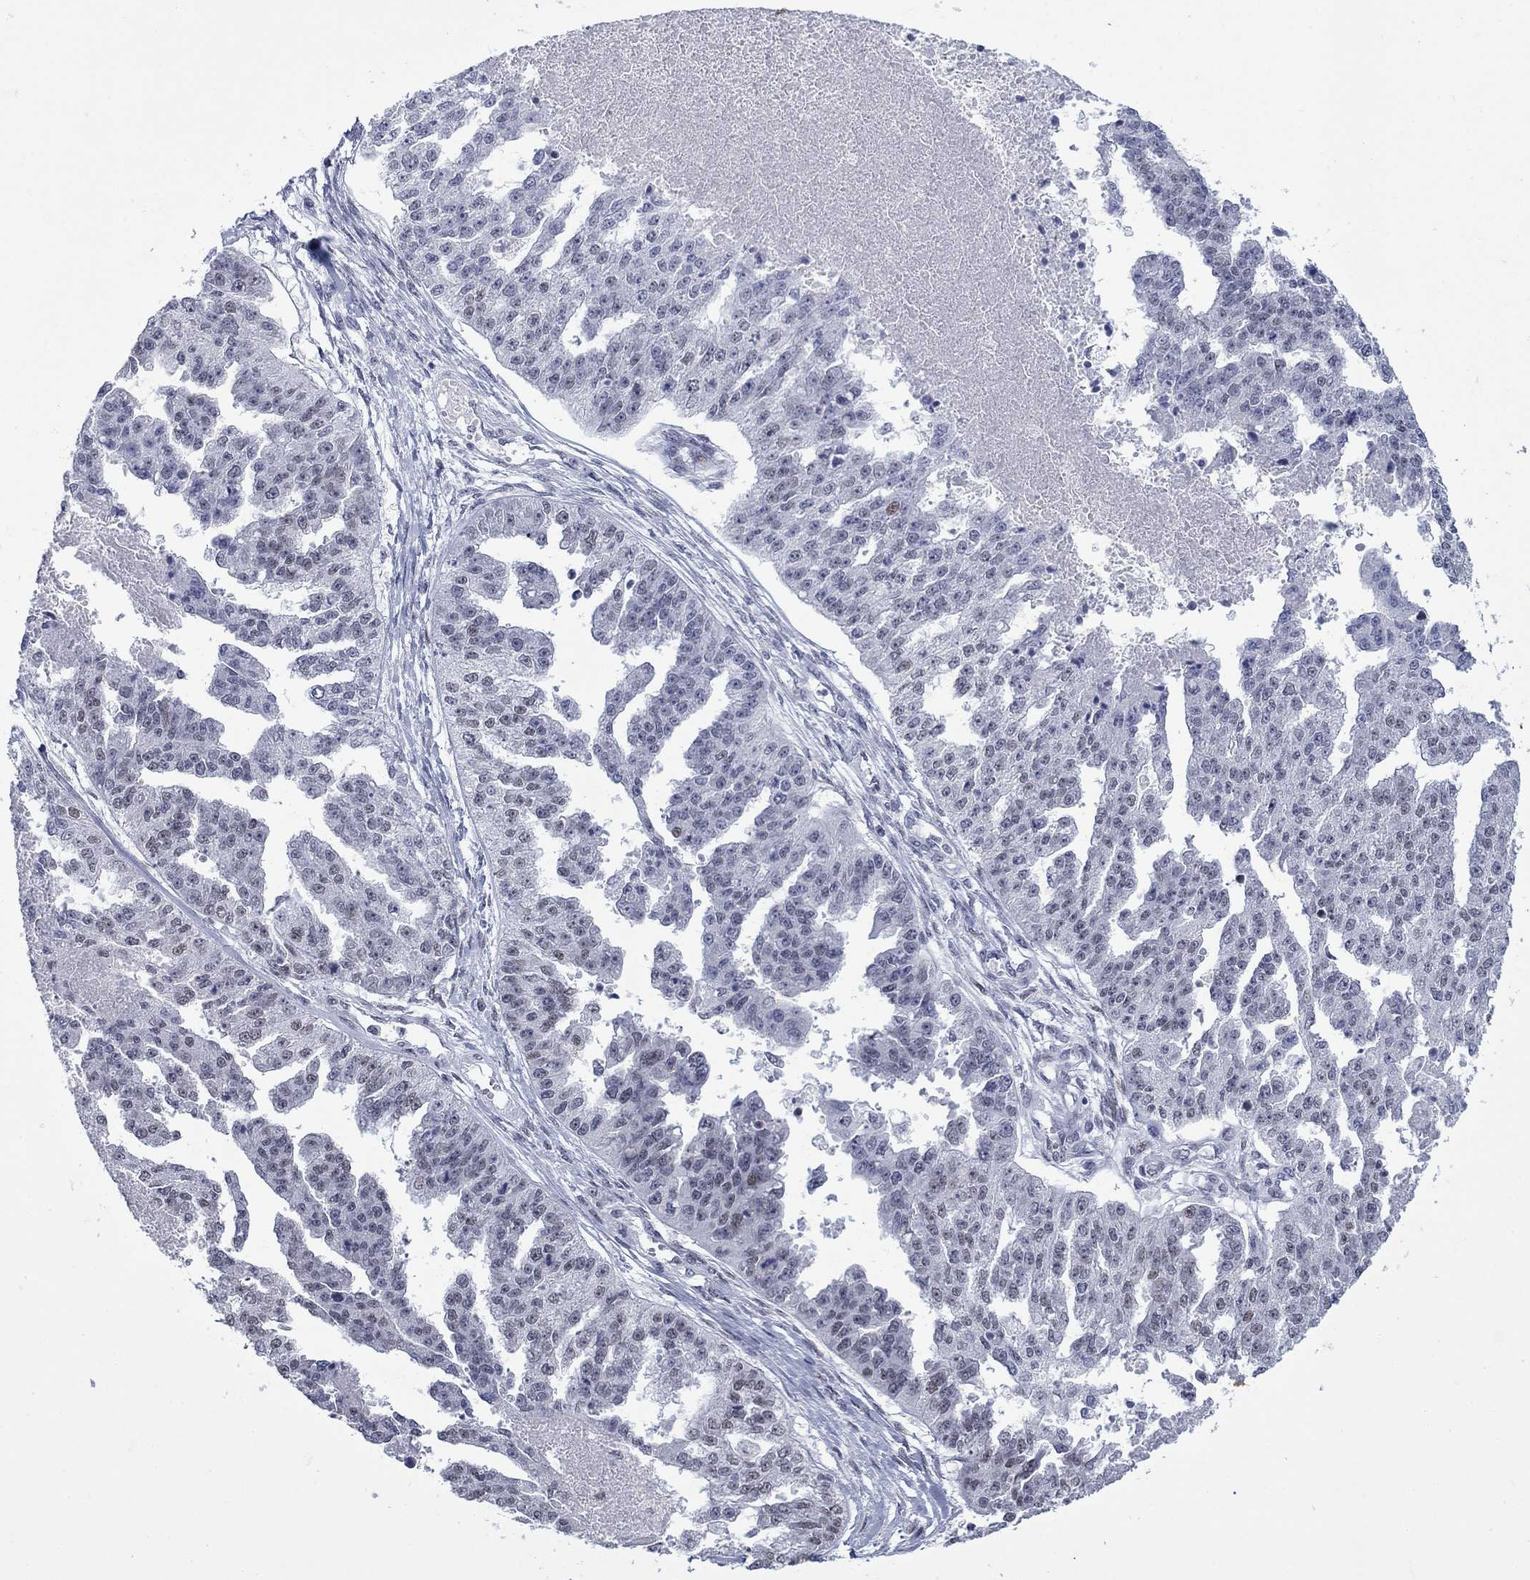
{"staining": {"intensity": "moderate", "quantity": "<25%", "location": "nuclear"}, "tissue": "ovarian cancer", "cell_type": "Tumor cells", "image_type": "cancer", "snomed": [{"axis": "morphology", "description": "Cystadenocarcinoma, serous, NOS"}, {"axis": "topography", "description": "Ovary"}], "caption": "Moderate nuclear positivity is present in about <25% of tumor cells in ovarian cancer.", "gene": "NPAS3", "patient": {"sex": "female", "age": 58}}